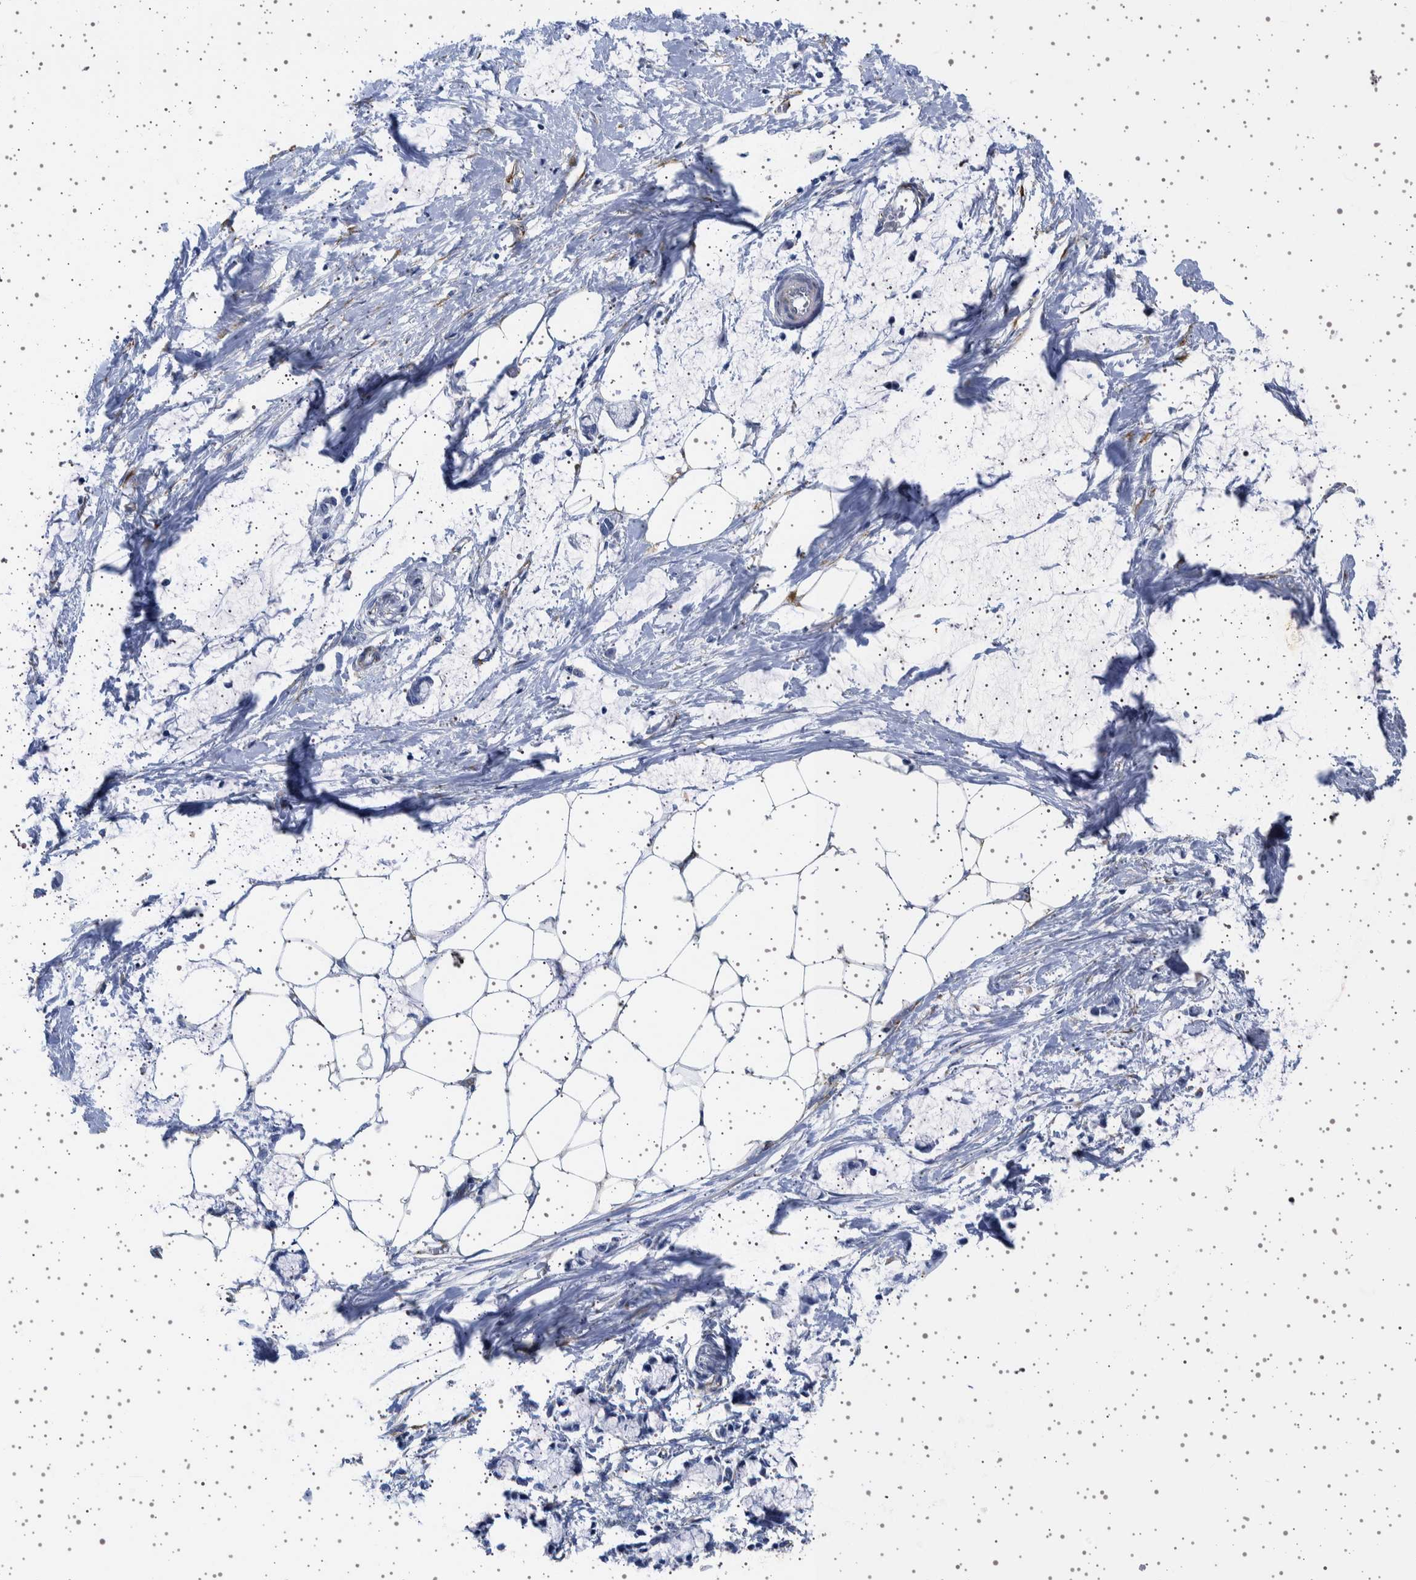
{"staining": {"intensity": "negative", "quantity": "none", "location": "none"}, "tissue": "adipose tissue", "cell_type": "Adipocytes", "image_type": "normal", "snomed": [{"axis": "morphology", "description": "Normal tissue, NOS"}, {"axis": "morphology", "description": "Adenocarcinoma, NOS"}, {"axis": "topography", "description": "Colon"}, {"axis": "topography", "description": "Peripheral nerve tissue"}], "caption": "A photomicrograph of adipose tissue stained for a protein demonstrates no brown staining in adipocytes. (DAB (3,3'-diaminobenzidine) immunohistochemistry visualized using brightfield microscopy, high magnification).", "gene": "SEPTIN4", "patient": {"sex": "male", "age": 14}}